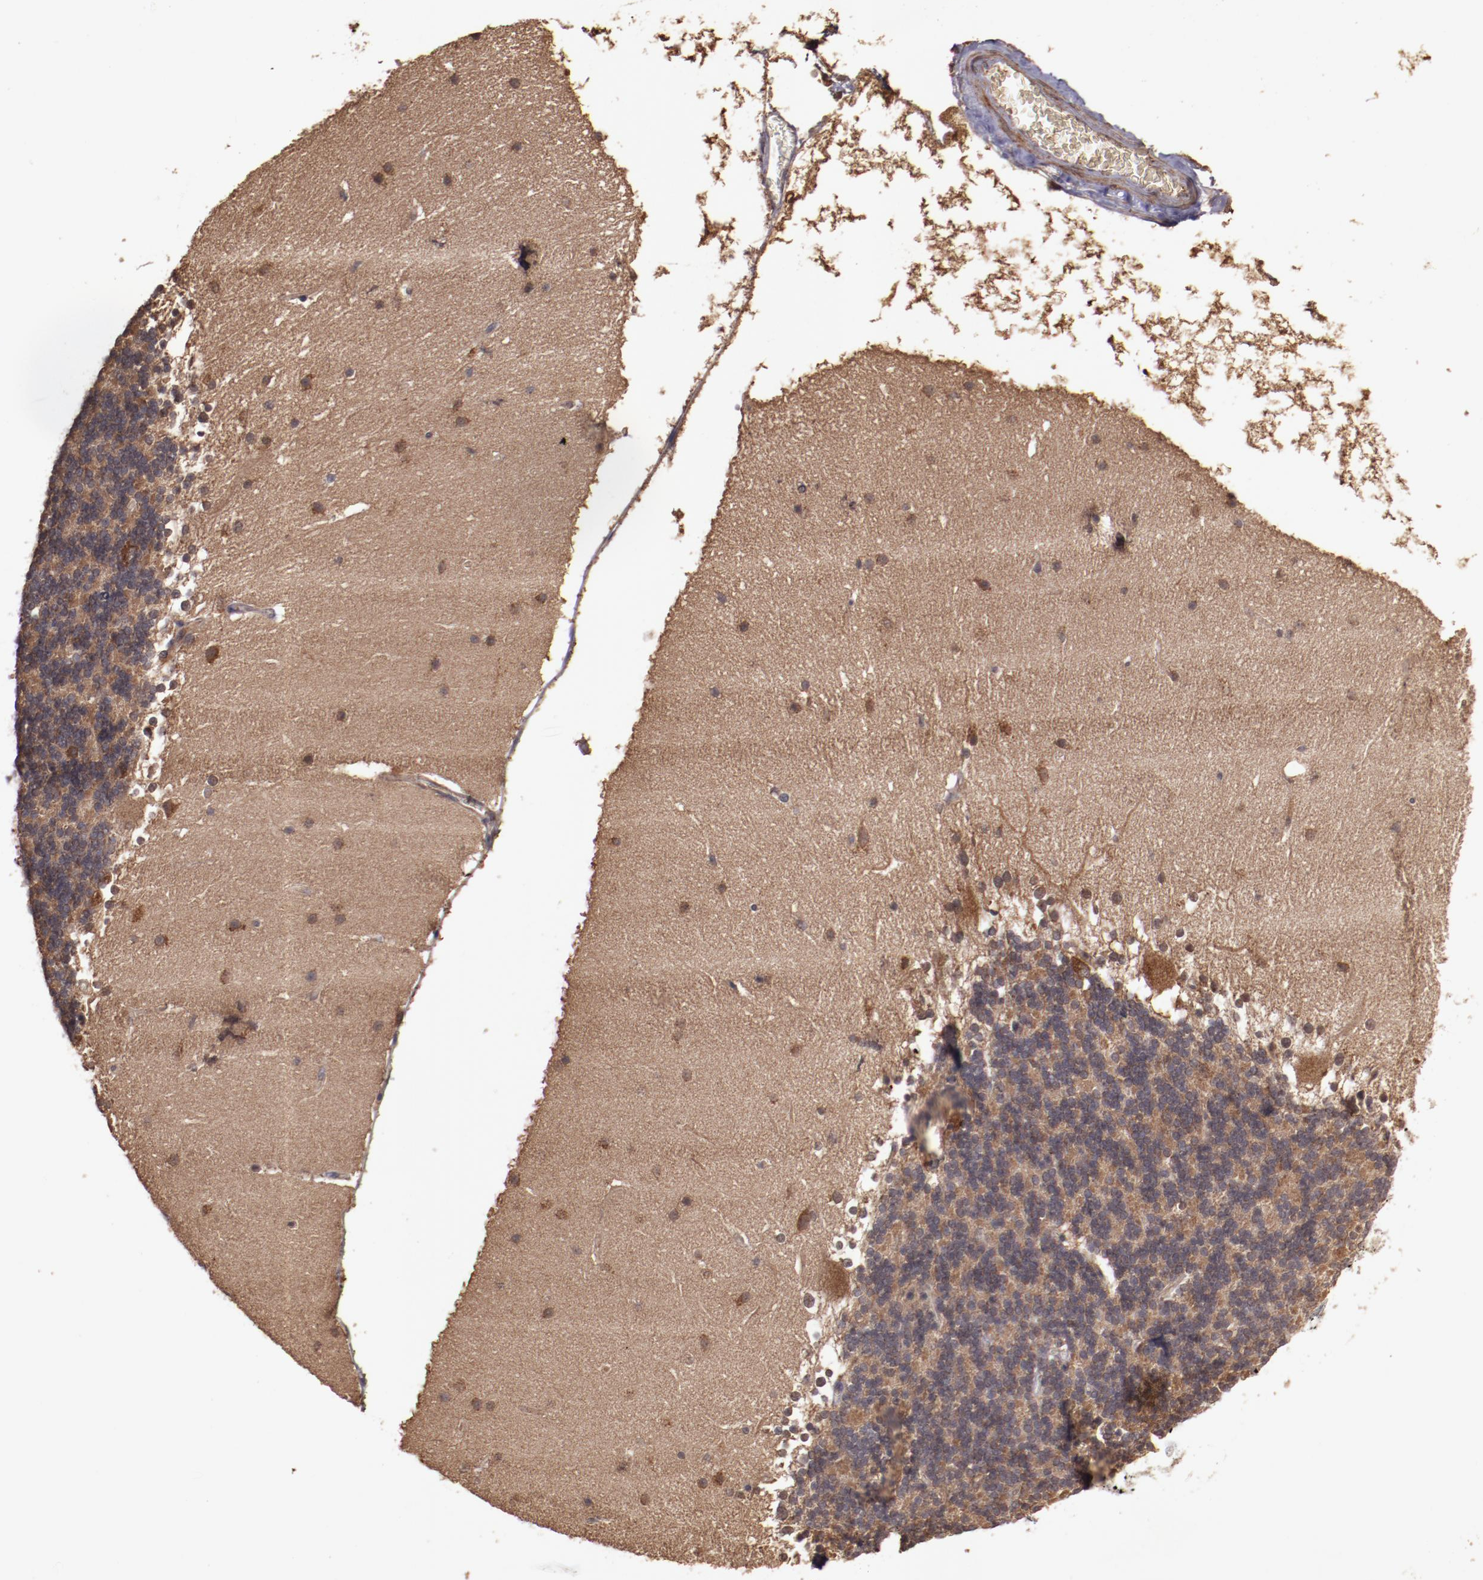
{"staining": {"intensity": "moderate", "quantity": ">75%", "location": "cytoplasmic/membranous"}, "tissue": "cerebellum", "cell_type": "Cells in granular layer", "image_type": "normal", "snomed": [{"axis": "morphology", "description": "Normal tissue, NOS"}, {"axis": "topography", "description": "Cerebellum"}], "caption": "Cerebellum stained with IHC shows moderate cytoplasmic/membranous staining in about >75% of cells in granular layer.", "gene": "TXNDC16", "patient": {"sex": "female", "age": 19}}